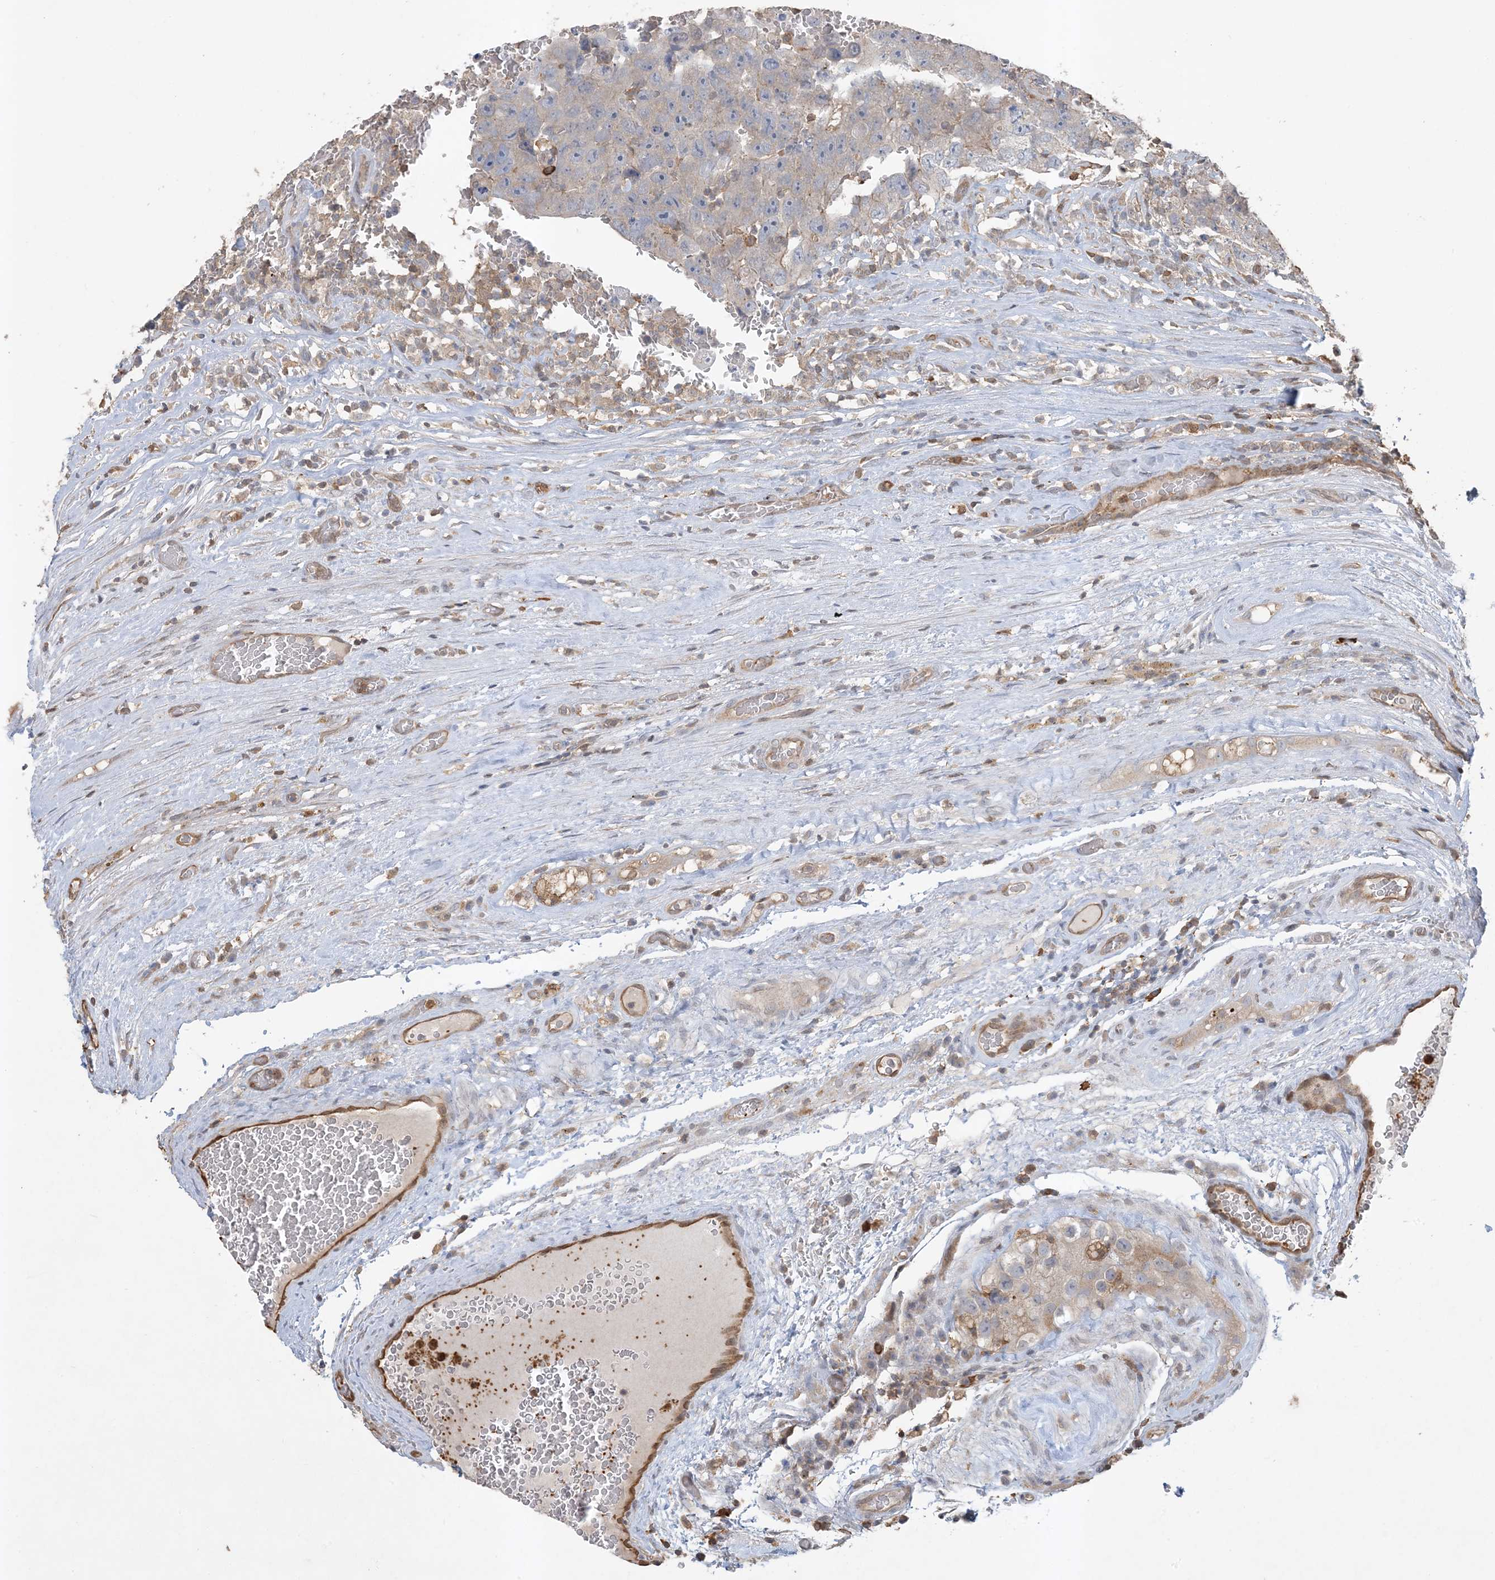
{"staining": {"intensity": "negative", "quantity": "none", "location": "none"}, "tissue": "testis cancer", "cell_type": "Tumor cells", "image_type": "cancer", "snomed": [{"axis": "morphology", "description": "Carcinoma, Embryonal, NOS"}, {"axis": "topography", "description": "Testis"}], "caption": "An immunohistochemistry photomicrograph of testis embryonal carcinoma is shown. There is no staining in tumor cells of testis embryonal carcinoma. The staining was performed using DAB to visualize the protein expression in brown, while the nuclei were stained in blue with hematoxylin (Magnification: 20x).", "gene": "TMSB4X", "patient": {"sex": "male", "age": 26}}